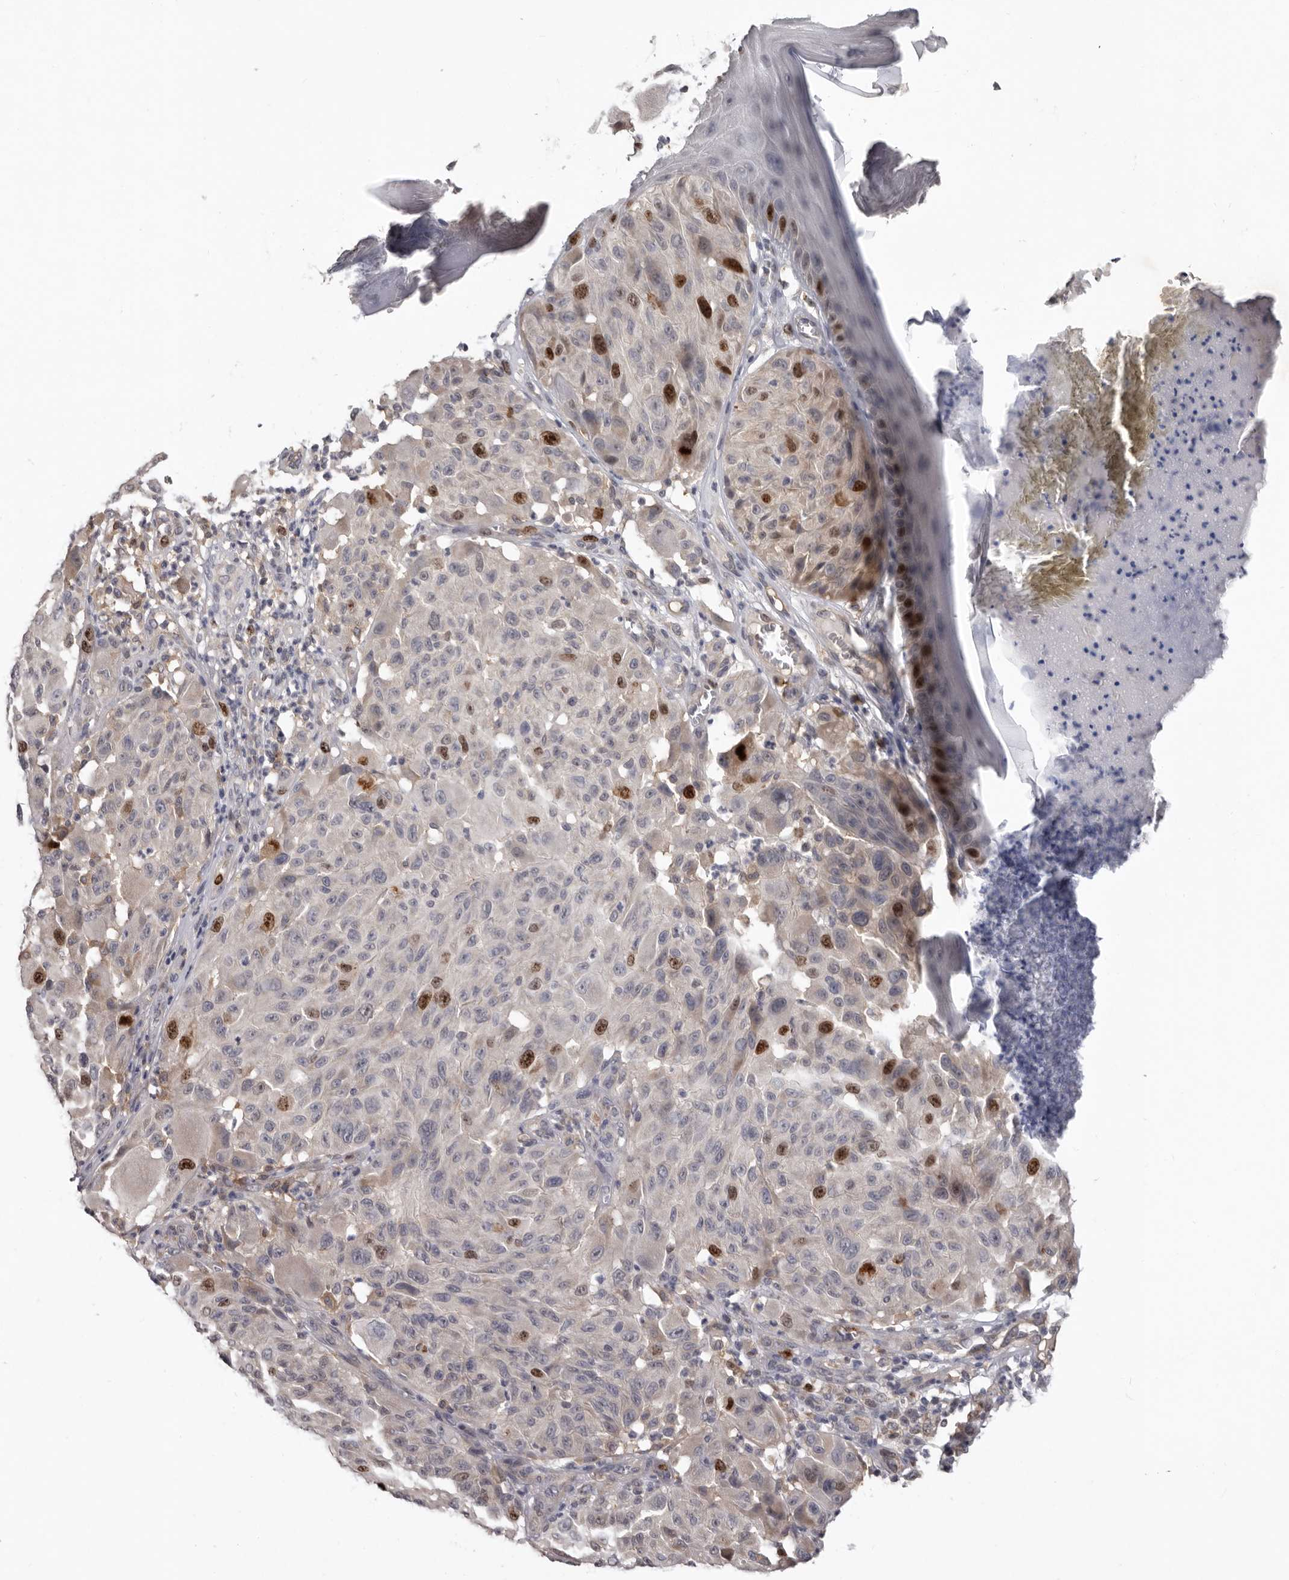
{"staining": {"intensity": "strong", "quantity": "<25%", "location": "nuclear"}, "tissue": "melanoma", "cell_type": "Tumor cells", "image_type": "cancer", "snomed": [{"axis": "morphology", "description": "Malignant melanoma, NOS"}, {"axis": "topography", "description": "Skin"}], "caption": "Immunohistochemical staining of melanoma demonstrates medium levels of strong nuclear positivity in approximately <25% of tumor cells. (Stains: DAB (3,3'-diaminobenzidine) in brown, nuclei in blue, Microscopy: brightfield microscopy at high magnification).", "gene": "CDCA8", "patient": {"sex": "male", "age": 83}}